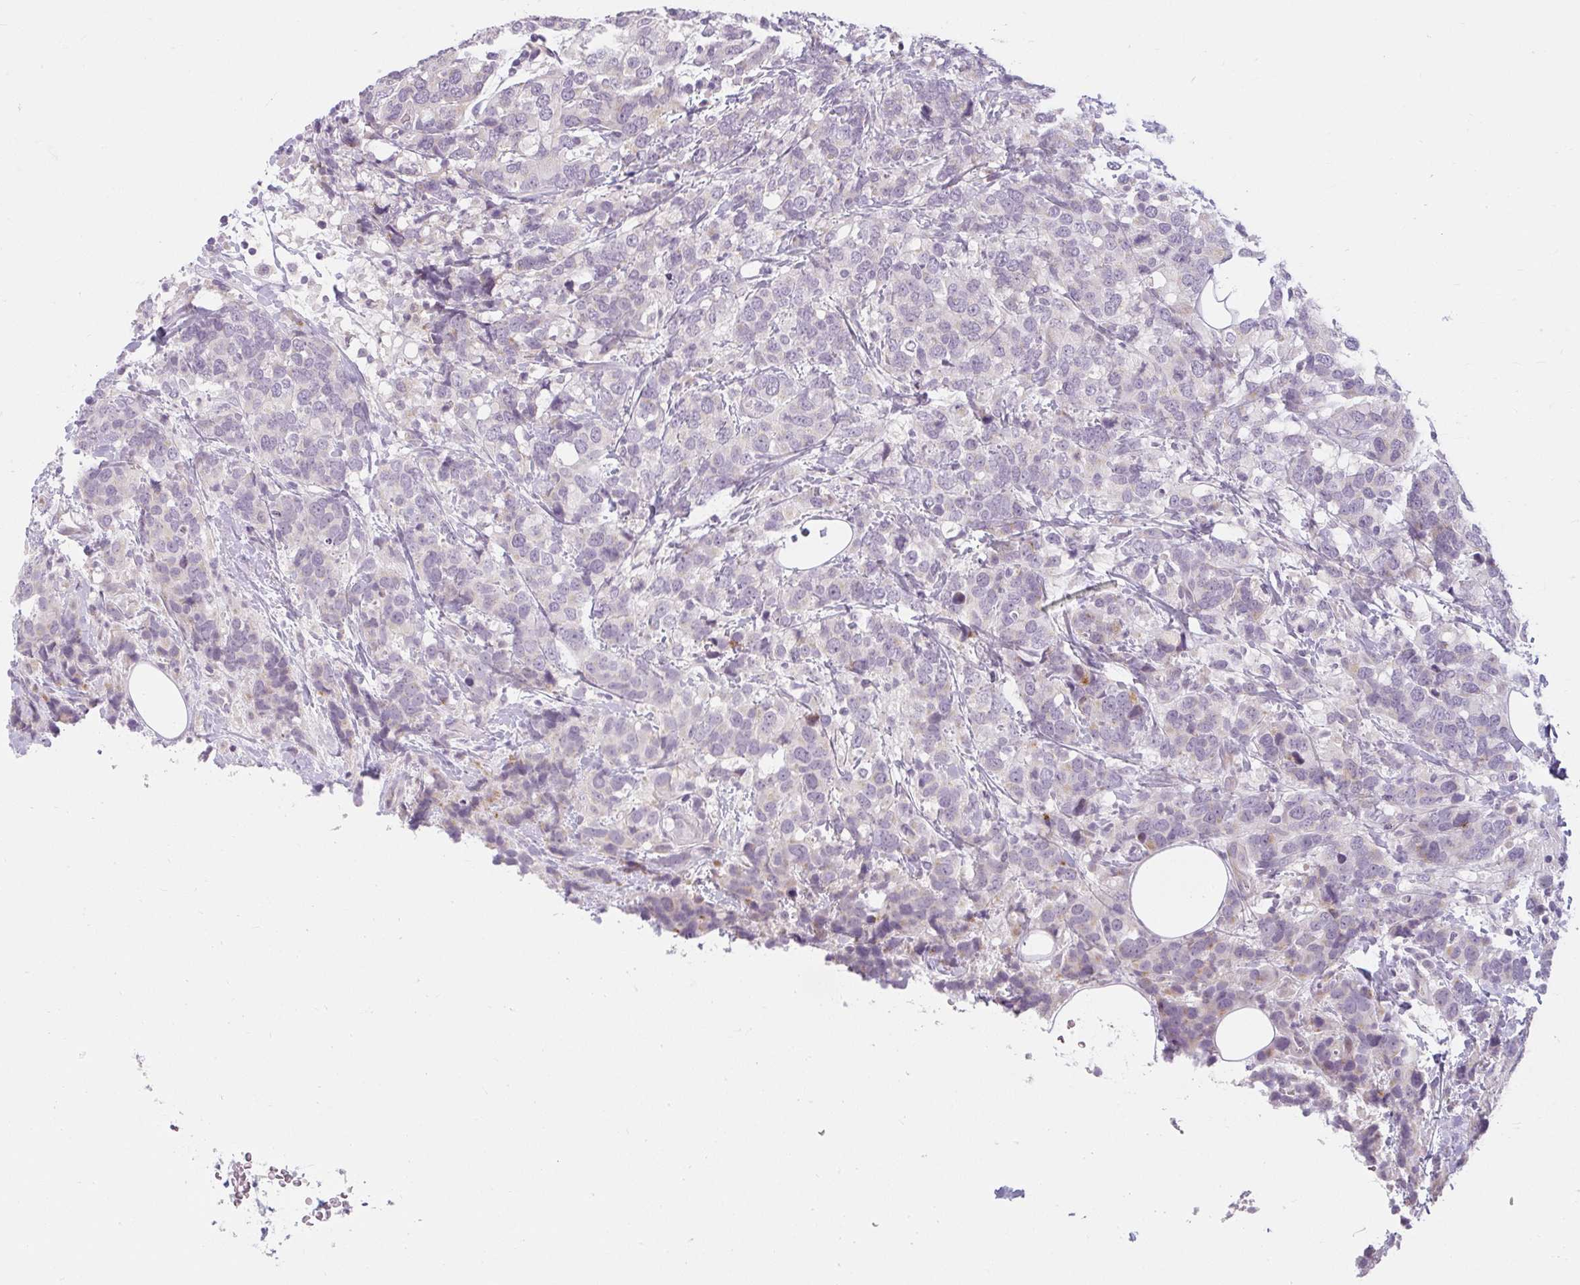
{"staining": {"intensity": "negative", "quantity": "none", "location": "none"}, "tissue": "breast cancer", "cell_type": "Tumor cells", "image_type": "cancer", "snomed": [{"axis": "morphology", "description": "Lobular carcinoma"}, {"axis": "topography", "description": "Breast"}], "caption": "A histopathology image of human lobular carcinoma (breast) is negative for staining in tumor cells. (DAB immunohistochemistry (IHC) visualized using brightfield microscopy, high magnification).", "gene": "ZFYVE26", "patient": {"sex": "female", "age": 59}}